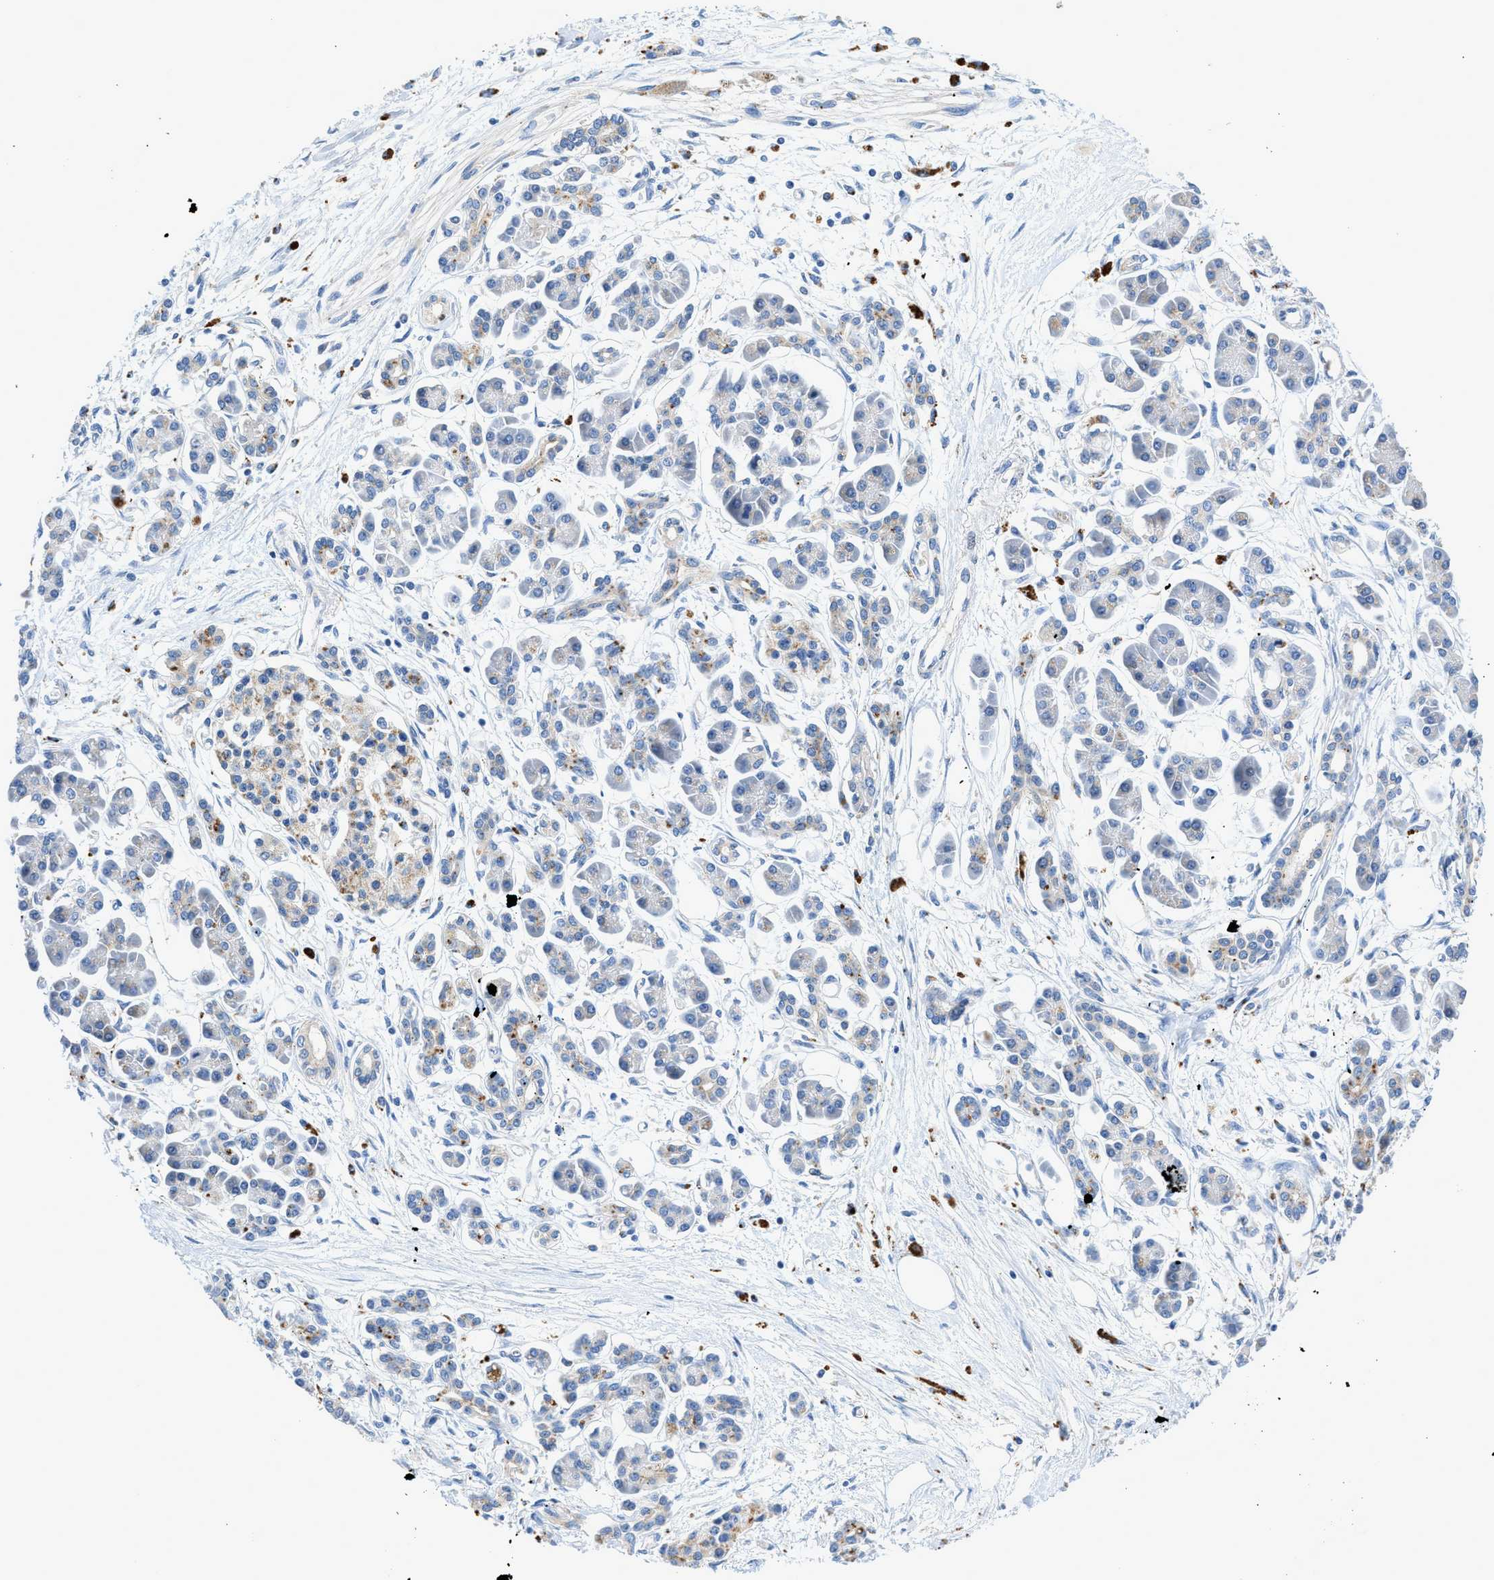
{"staining": {"intensity": "negative", "quantity": "none", "location": "none"}, "tissue": "pancreatic cancer", "cell_type": "Tumor cells", "image_type": "cancer", "snomed": [{"axis": "morphology", "description": "Adenocarcinoma, NOS"}, {"axis": "topography", "description": "Pancreas"}], "caption": "This is an immunohistochemistry histopathology image of pancreatic adenocarcinoma. There is no staining in tumor cells.", "gene": "ADGRE3", "patient": {"sex": "female", "age": 77}}